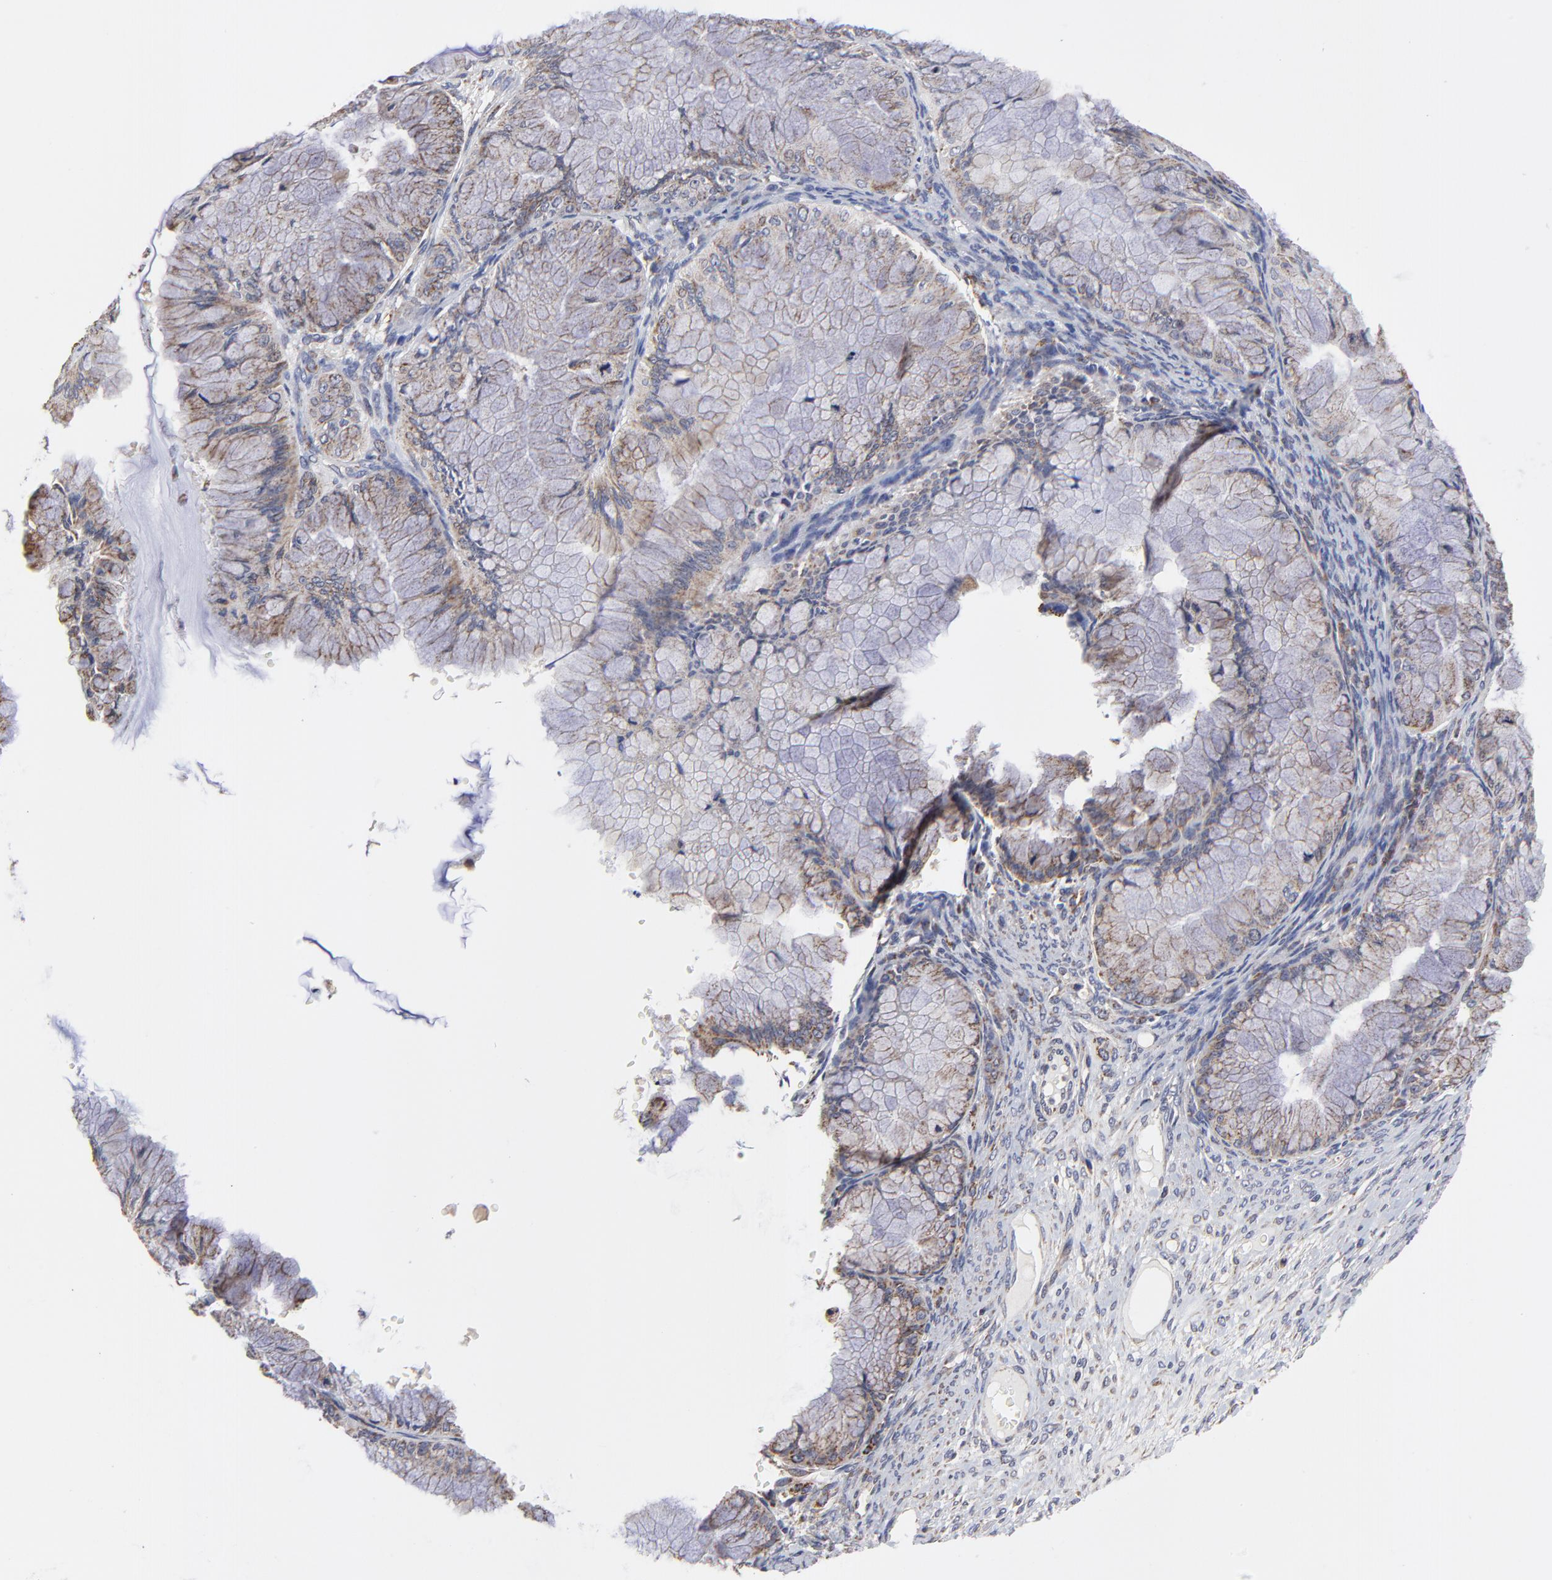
{"staining": {"intensity": "weak", "quantity": "<25%", "location": "cytoplasmic/membranous"}, "tissue": "ovarian cancer", "cell_type": "Tumor cells", "image_type": "cancer", "snomed": [{"axis": "morphology", "description": "Cystadenocarcinoma, mucinous, NOS"}, {"axis": "topography", "description": "Ovary"}], "caption": "Immunohistochemical staining of ovarian mucinous cystadenocarcinoma displays no significant staining in tumor cells. The staining was performed using DAB to visualize the protein expression in brown, while the nuclei were stained in blue with hematoxylin (Magnification: 20x).", "gene": "ZNF550", "patient": {"sex": "female", "age": 63}}